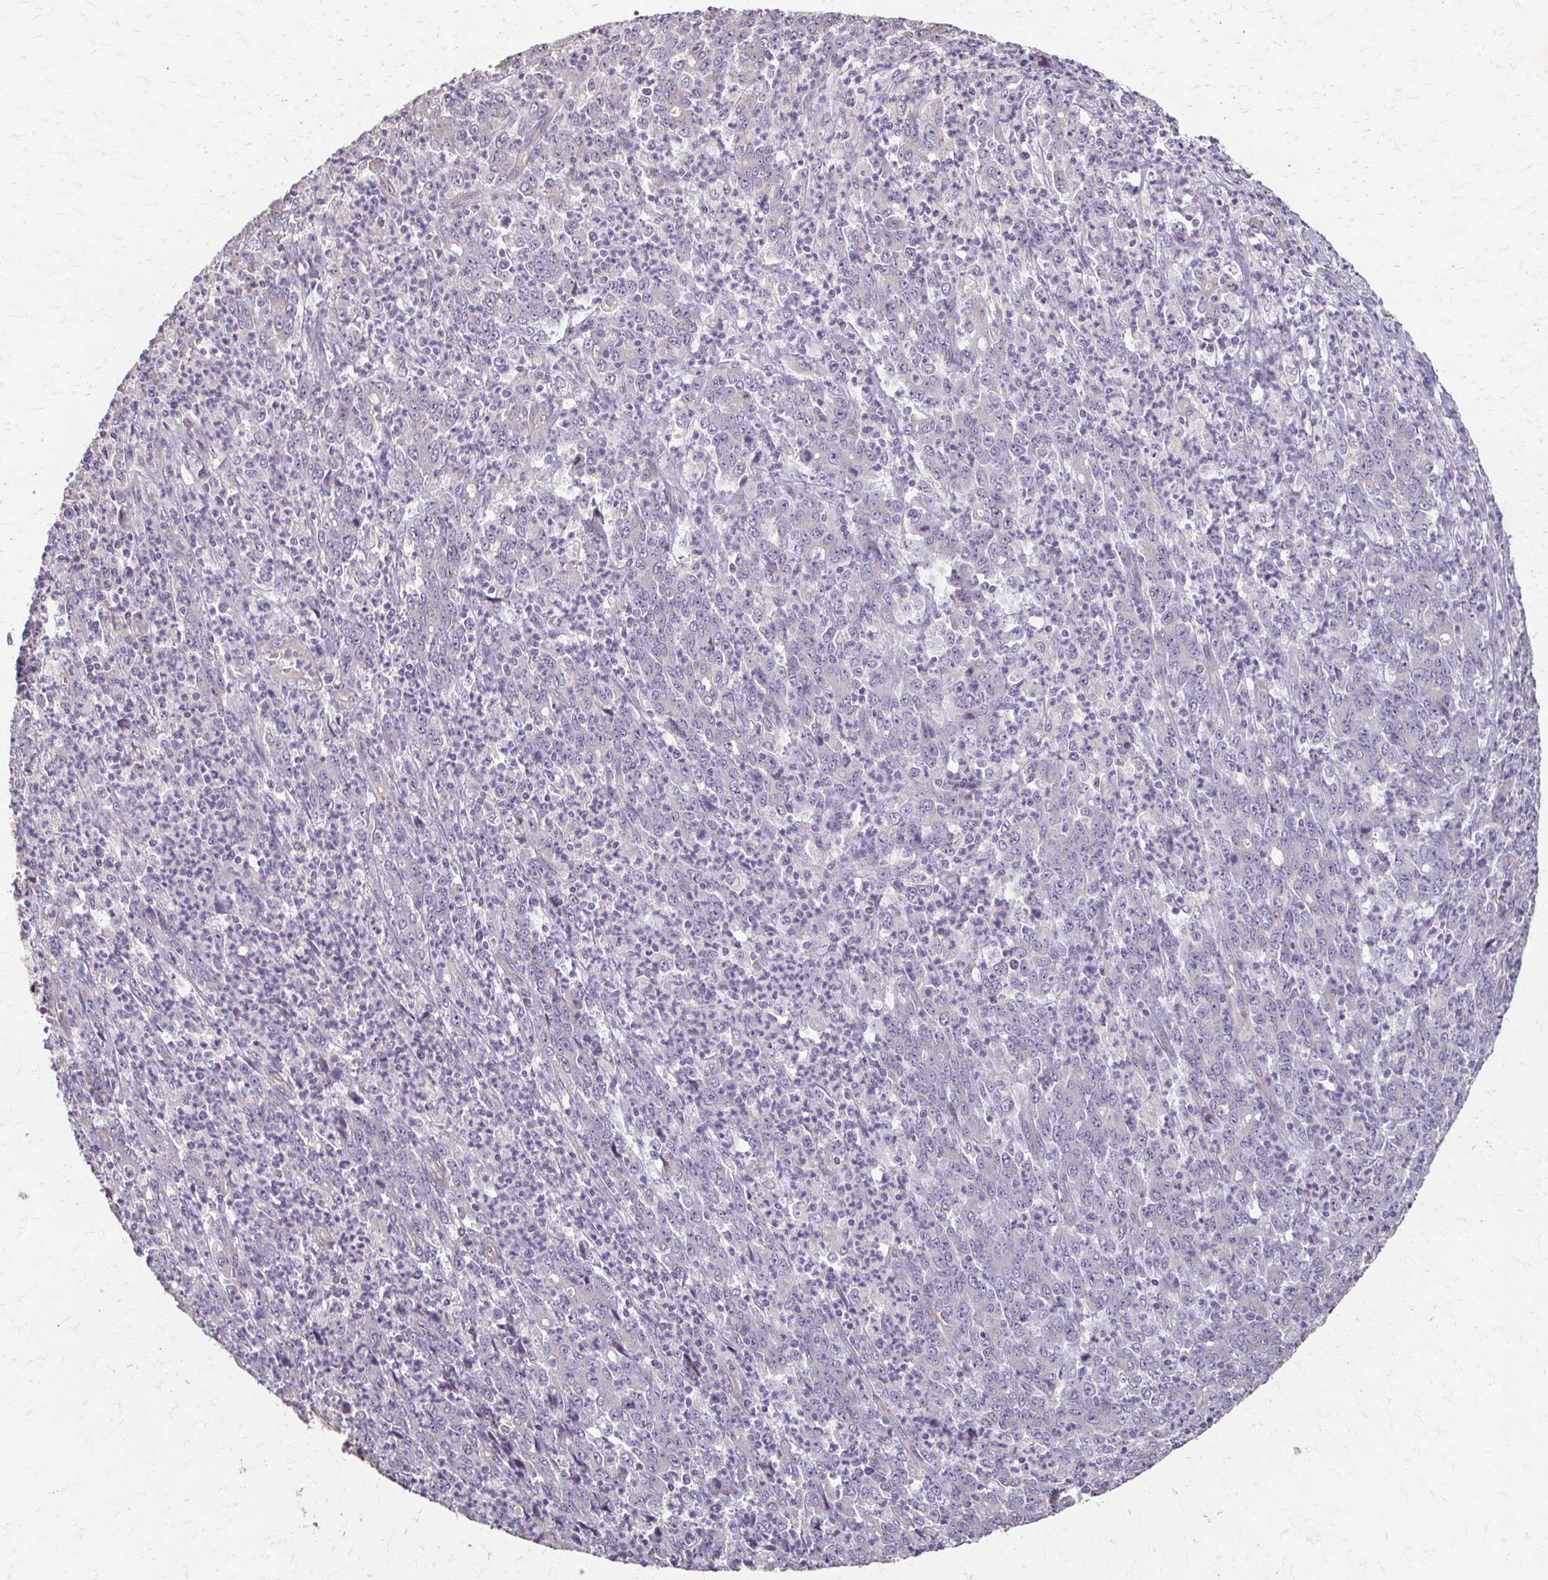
{"staining": {"intensity": "negative", "quantity": "none", "location": "none"}, "tissue": "stomach cancer", "cell_type": "Tumor cells", "image_type": "cancer", "snomed": [{"axis": "morphology", "description": "Adenocarcinoma, NOS"}, {"axis": "topography", "description": "Stomach, lower"}], "caption": "Tumor cells show no significant protein staining in stomach cancer (adenocarcinoma).", "gene": "IL18BP", "patient": {"sex": "female", "age": 71}}